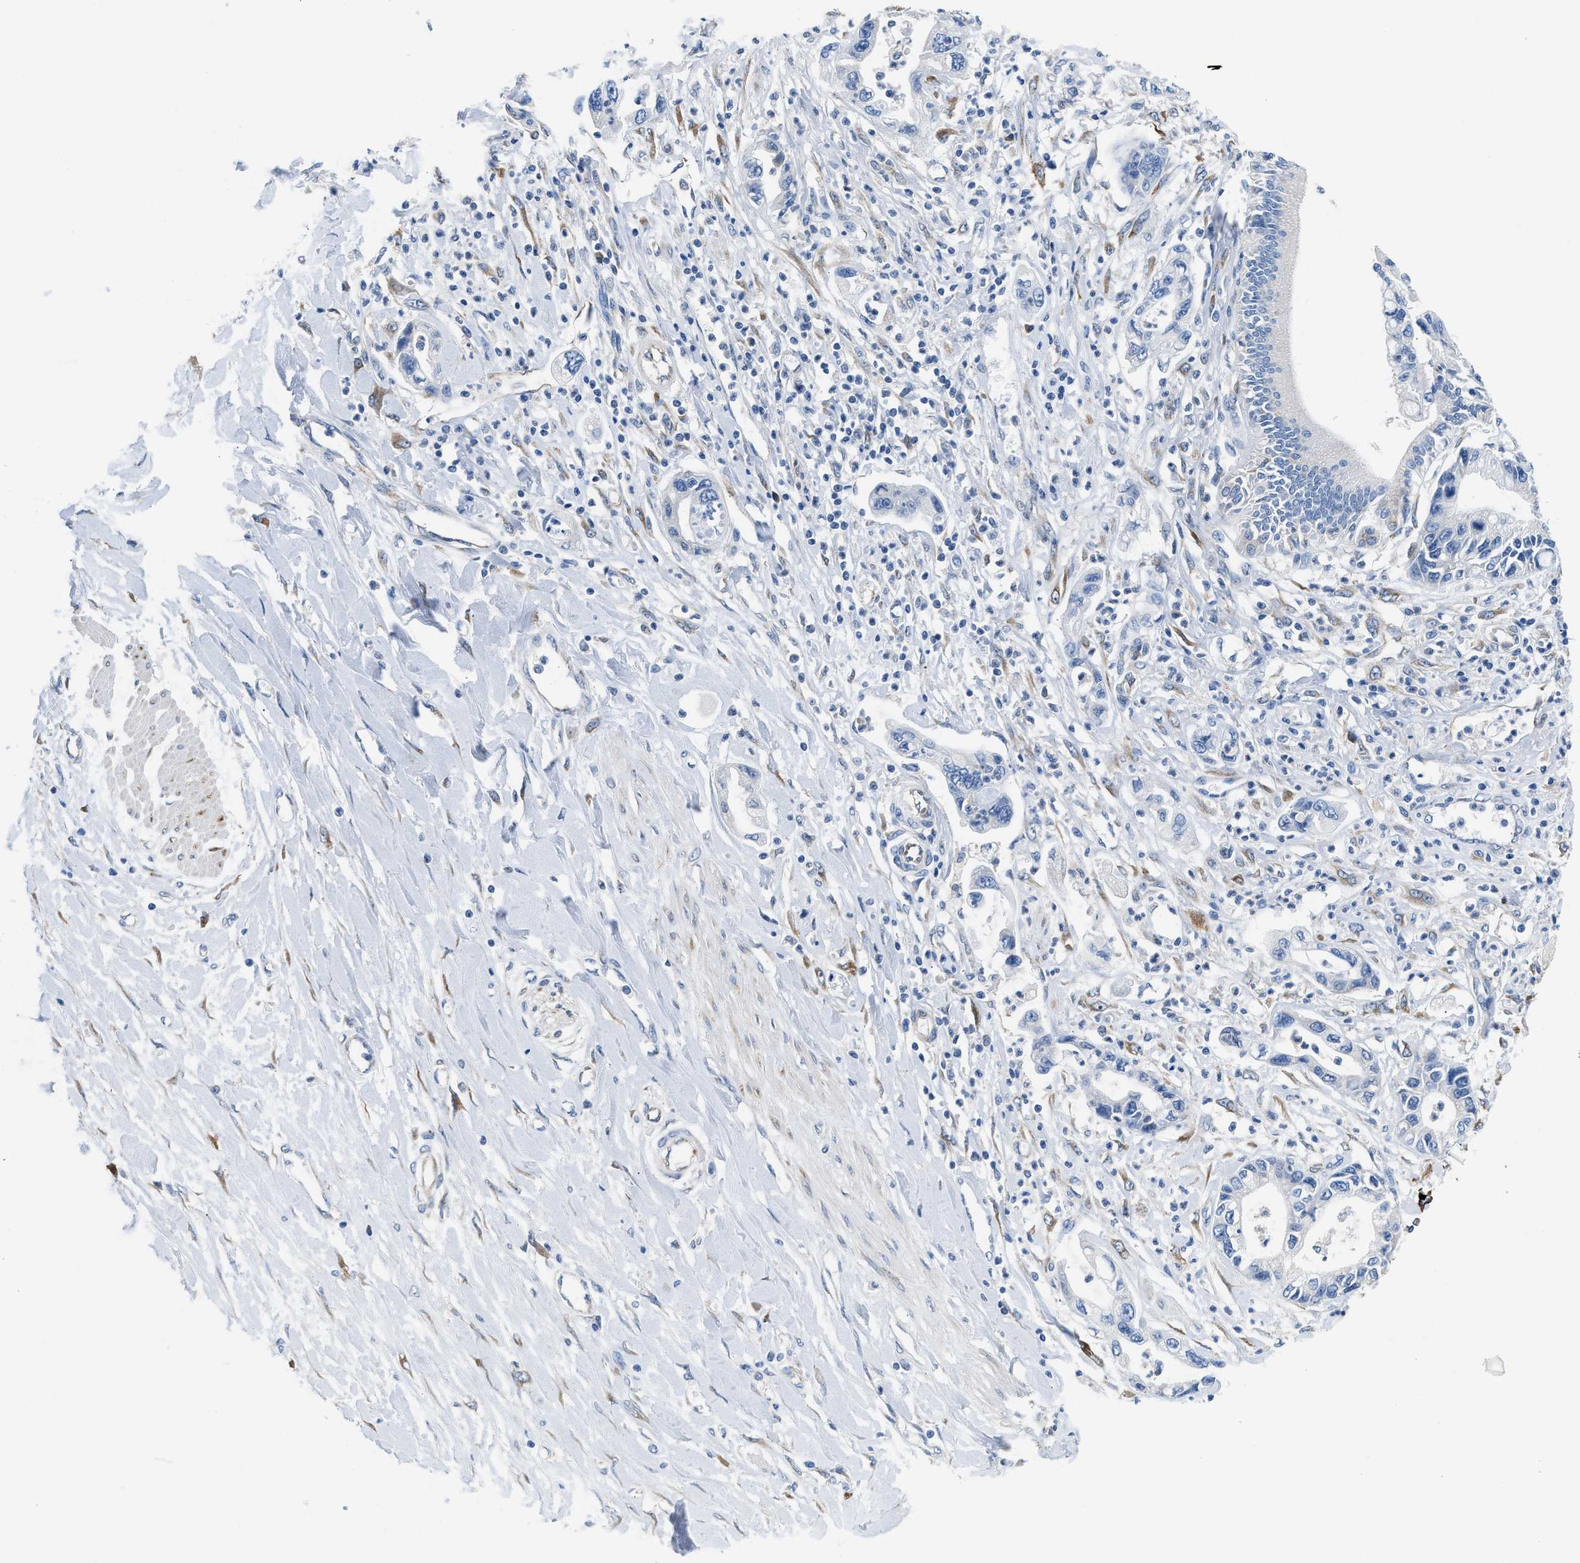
{"staining": {"intensity": "negative", "quantity": "none", "location": "none"}, "tissue": "pancreatic cancer", "cell_type": "Tumor cells", "image_type": "cancer", "snomed": [{"axis": "morphology", "description": "Adenocarcinoma, NOS"}, {"axis": "topography", "description": "Pancreas"}], "caption": "The micrograph shows no staining of tumor cells in pancreatic cancer (adenocarcinoma).", "gene": "BNC2", "patient": {"sex": "male", "age": 56}}